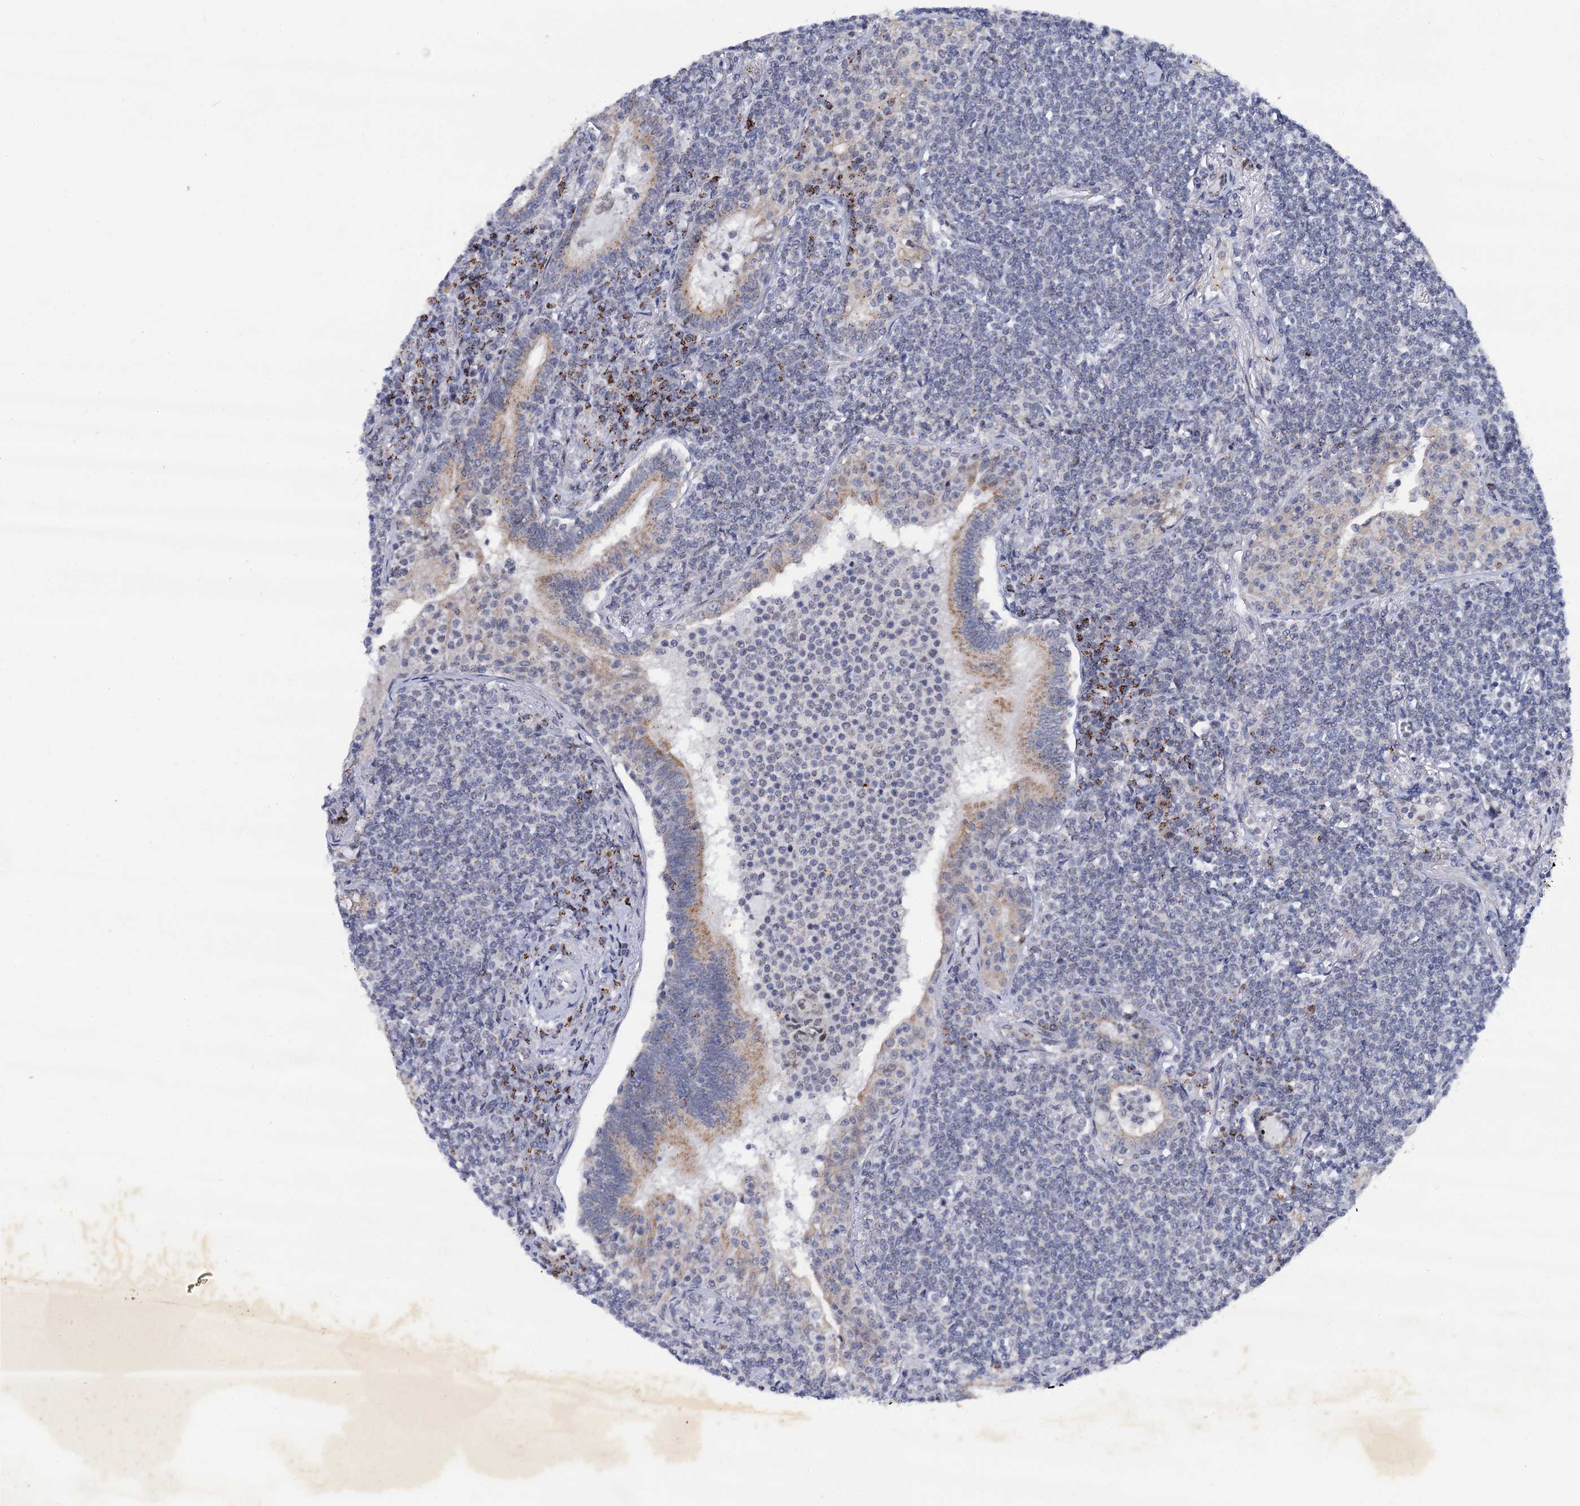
{"staining": {"intensity": "negative", "quantity": "none", "location": "none"}, "tissue": "lymphoma", "cell_type": "Tumor cells", "image_type": "cancer", "snomed": [{"axis": "morphology", "description": "Malignant lymphoma, non-Hodgkin's type, Low grade"}, {"axis": "topography", "description": "Lung"}], "caption": "Protein analysis of malignant lymphoma, non-Hodgkin's type (low-grade) reveals no significant positivity in tumor cells.", "gene": "THAP2", "patient": {"sex": "female", "age": 71}}